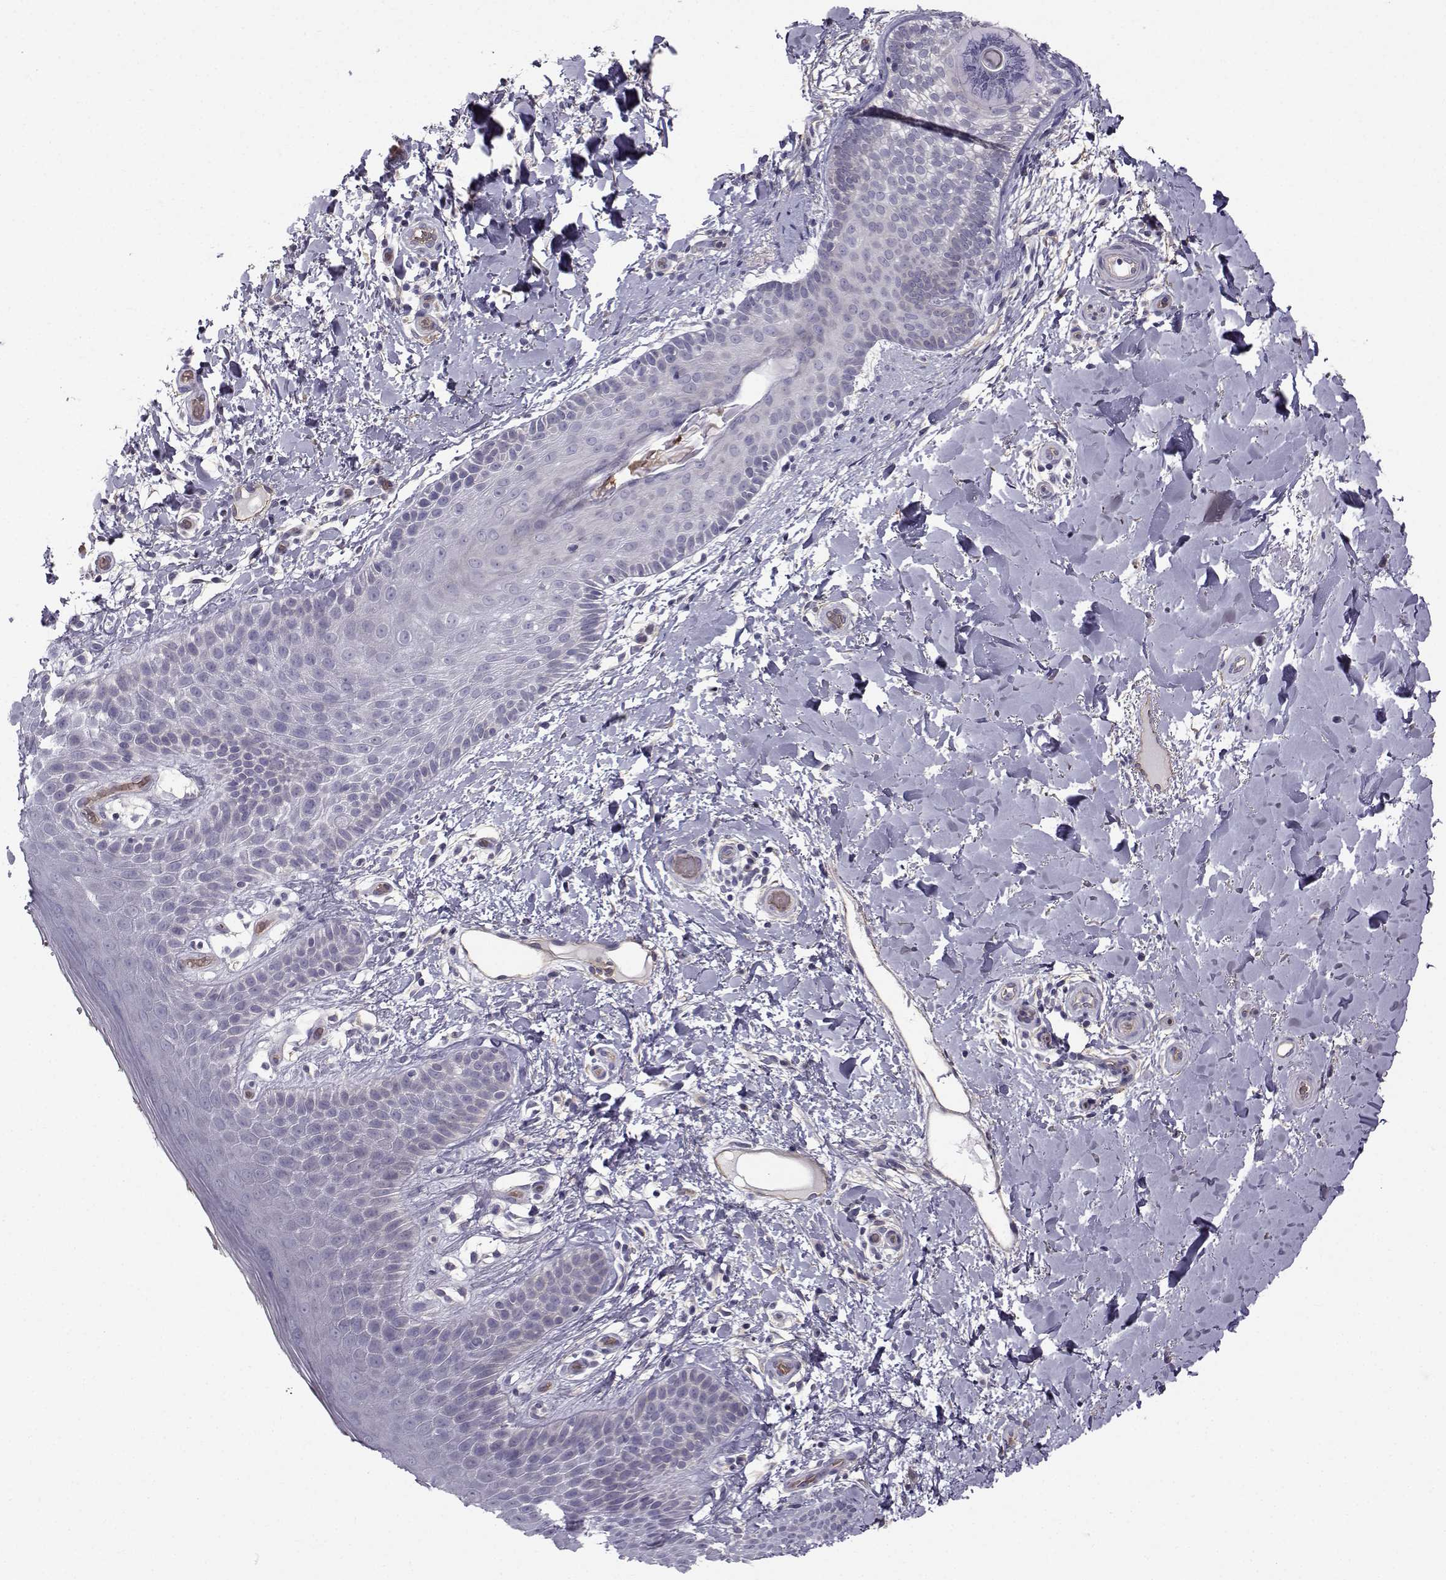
{"staining": {"intensity": "weak", "quantity": "<25%", "location": "cytoplasmic/membranous"}, "tissue": "skin", "cell_type": "Epidermal cells", "image_type": "normal", "snomed": [{"axis": "morphology", "description": "Normal tissue, NOS"}, {"axis": "topography", "description": "Anal"}], "caption": "A histopathology image of skin stained for a protein demonstrates no brown staining in epidermal cells.", "gene": "QPCT", "patient": {"sex": "male", "age": 36}}